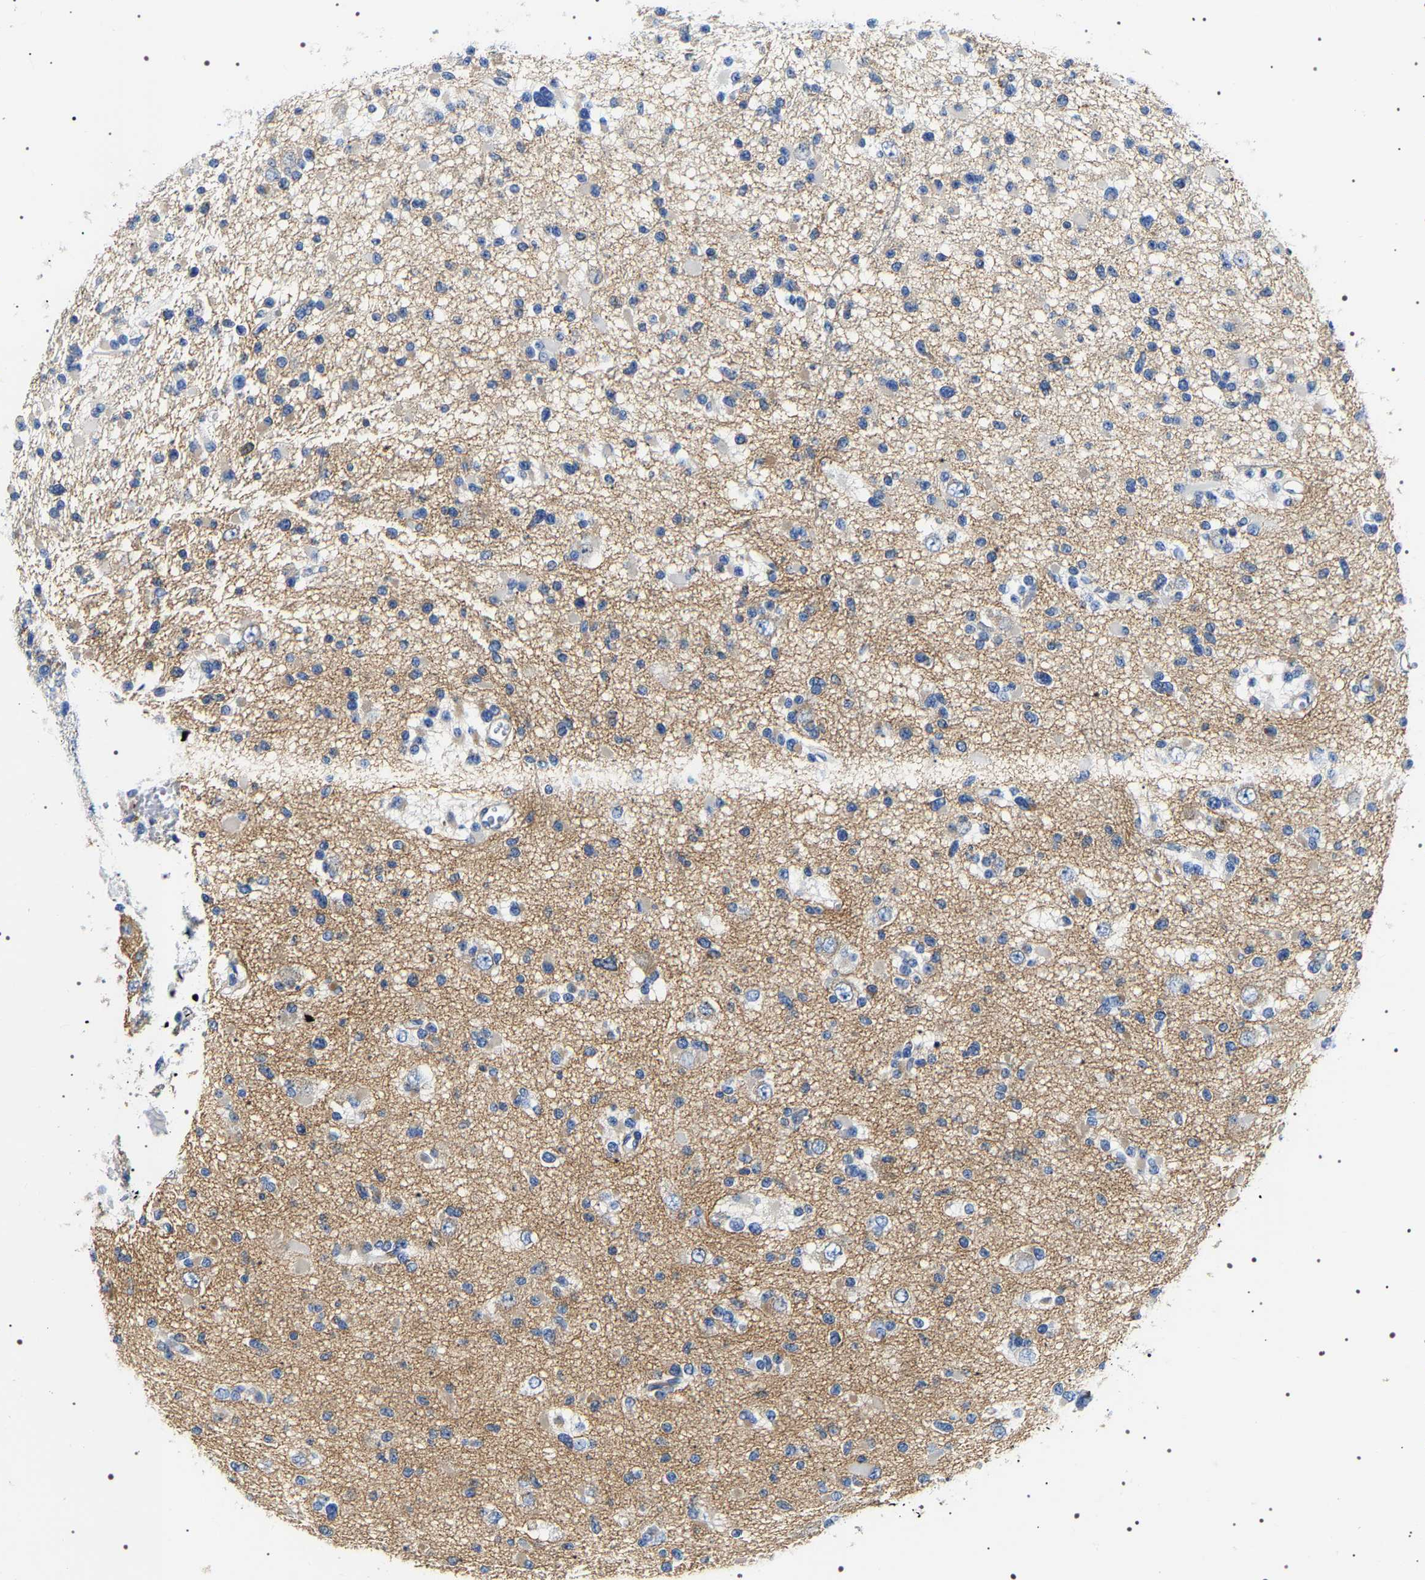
{"staining": {"intensity": "weak", "quantity": "<25%", "location": "cytoplasmic/membranous"}, "tissue": "glioma", "cell_type": "Tumor cells", "image_type": "cancer", "snomed": [{"axis": "morphology", "description": "Glioma, malignant, Low grade"}, {"axis": "topography", "description": "Brain"}], "caption": "The micrograph reveals no staining of tumor cells in low-grade glioma (malignant). Brightfield microscopy of IHC stained with DAB (3,3'-diaminobenzidine) (brown) and hematoxylin (blue), captured at high magnification.", "gene": "SQLE", "patient": {"sex": "female", "age": 22}}